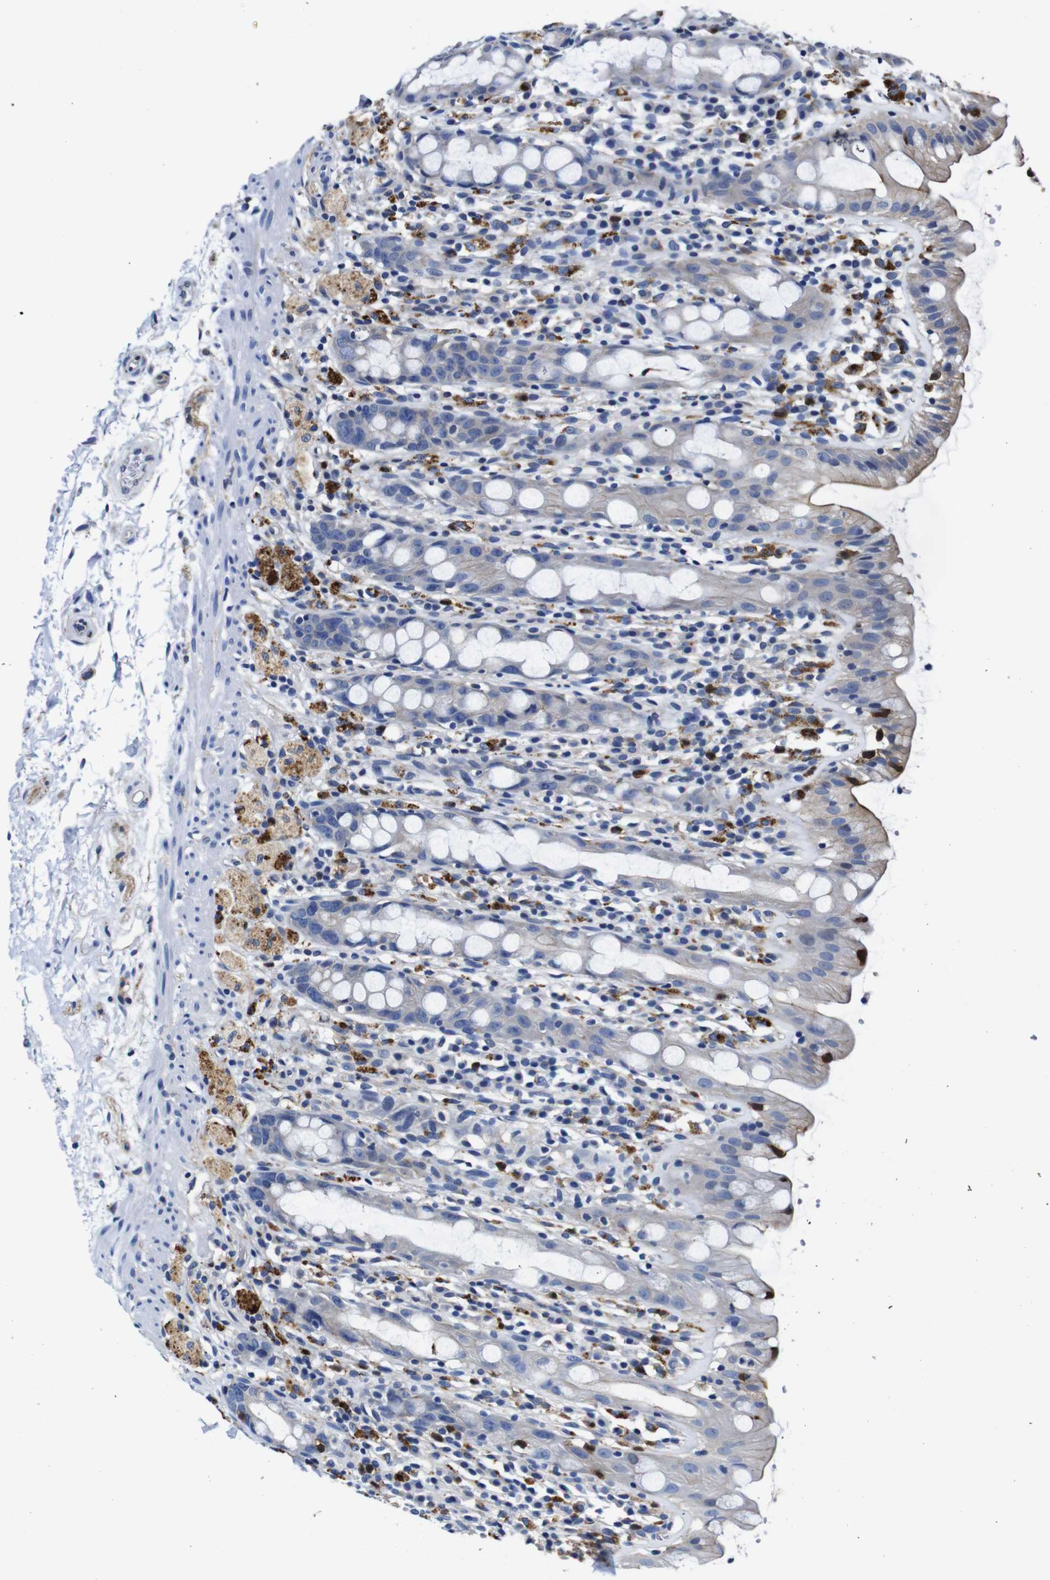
{"staining": {"intensity": "weak", "quantity": "<25%", "location": "cytoplasmic/membranous"}, "tissue": "rectum", "cell_type": "Glandular cells", "image_type": "normal", "snomed": [{"axis": "morphology", "description": "Normal tissue, NOS"}, {"axis": "topography", "description": "Rectum"}], "caption": "IHC image of benign human rectum stained for a protein (brown), which exhibits no positivity in glandular cells.", "gene": "GIMAP2", "patient": {"sex": "male", "age": 44}}